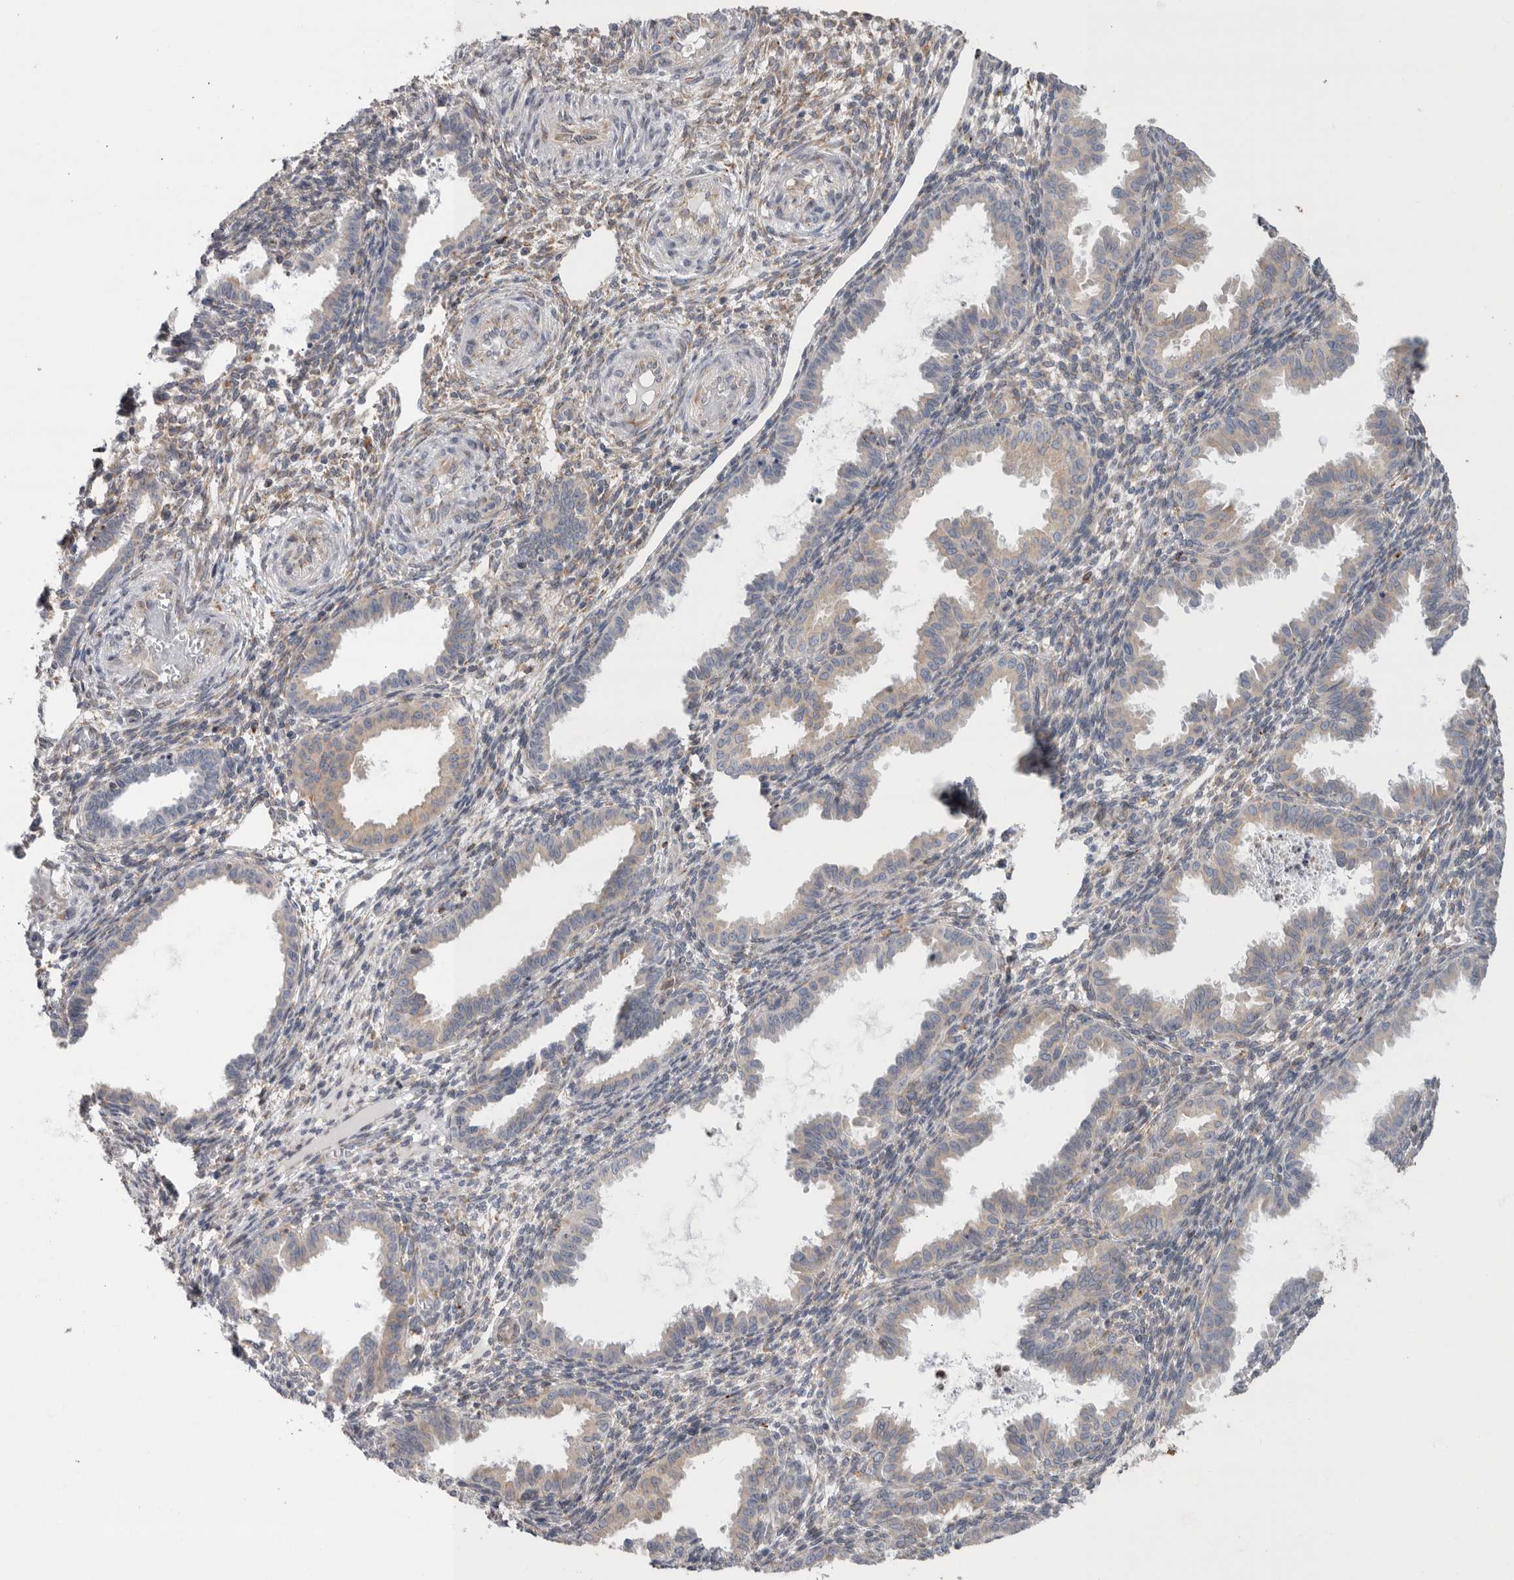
{"staining": {"intensity": "weak", "quantity": "25%-75%", "location": "cytoplasmic/membranous"}, "tissue": "endometrium", "cell_type": "Cells in endometrial stroma", "image_type": "normal", "snomed": [{"axis": "morphology", "description": "Normal tissue, NOS"}, {"axis": "topography", "description": "Endometrium"}], "caption": "Endometrium was stained to show a protein in brown. There is low levels of weak cytoplasmic/membranous expression in approximately 25%-75% of cells in endometrial stroma. (IHC, brightfield microscopy, high magnification).", "gene": "GANAB", "patient": {"sex": "female", "age": 33}}